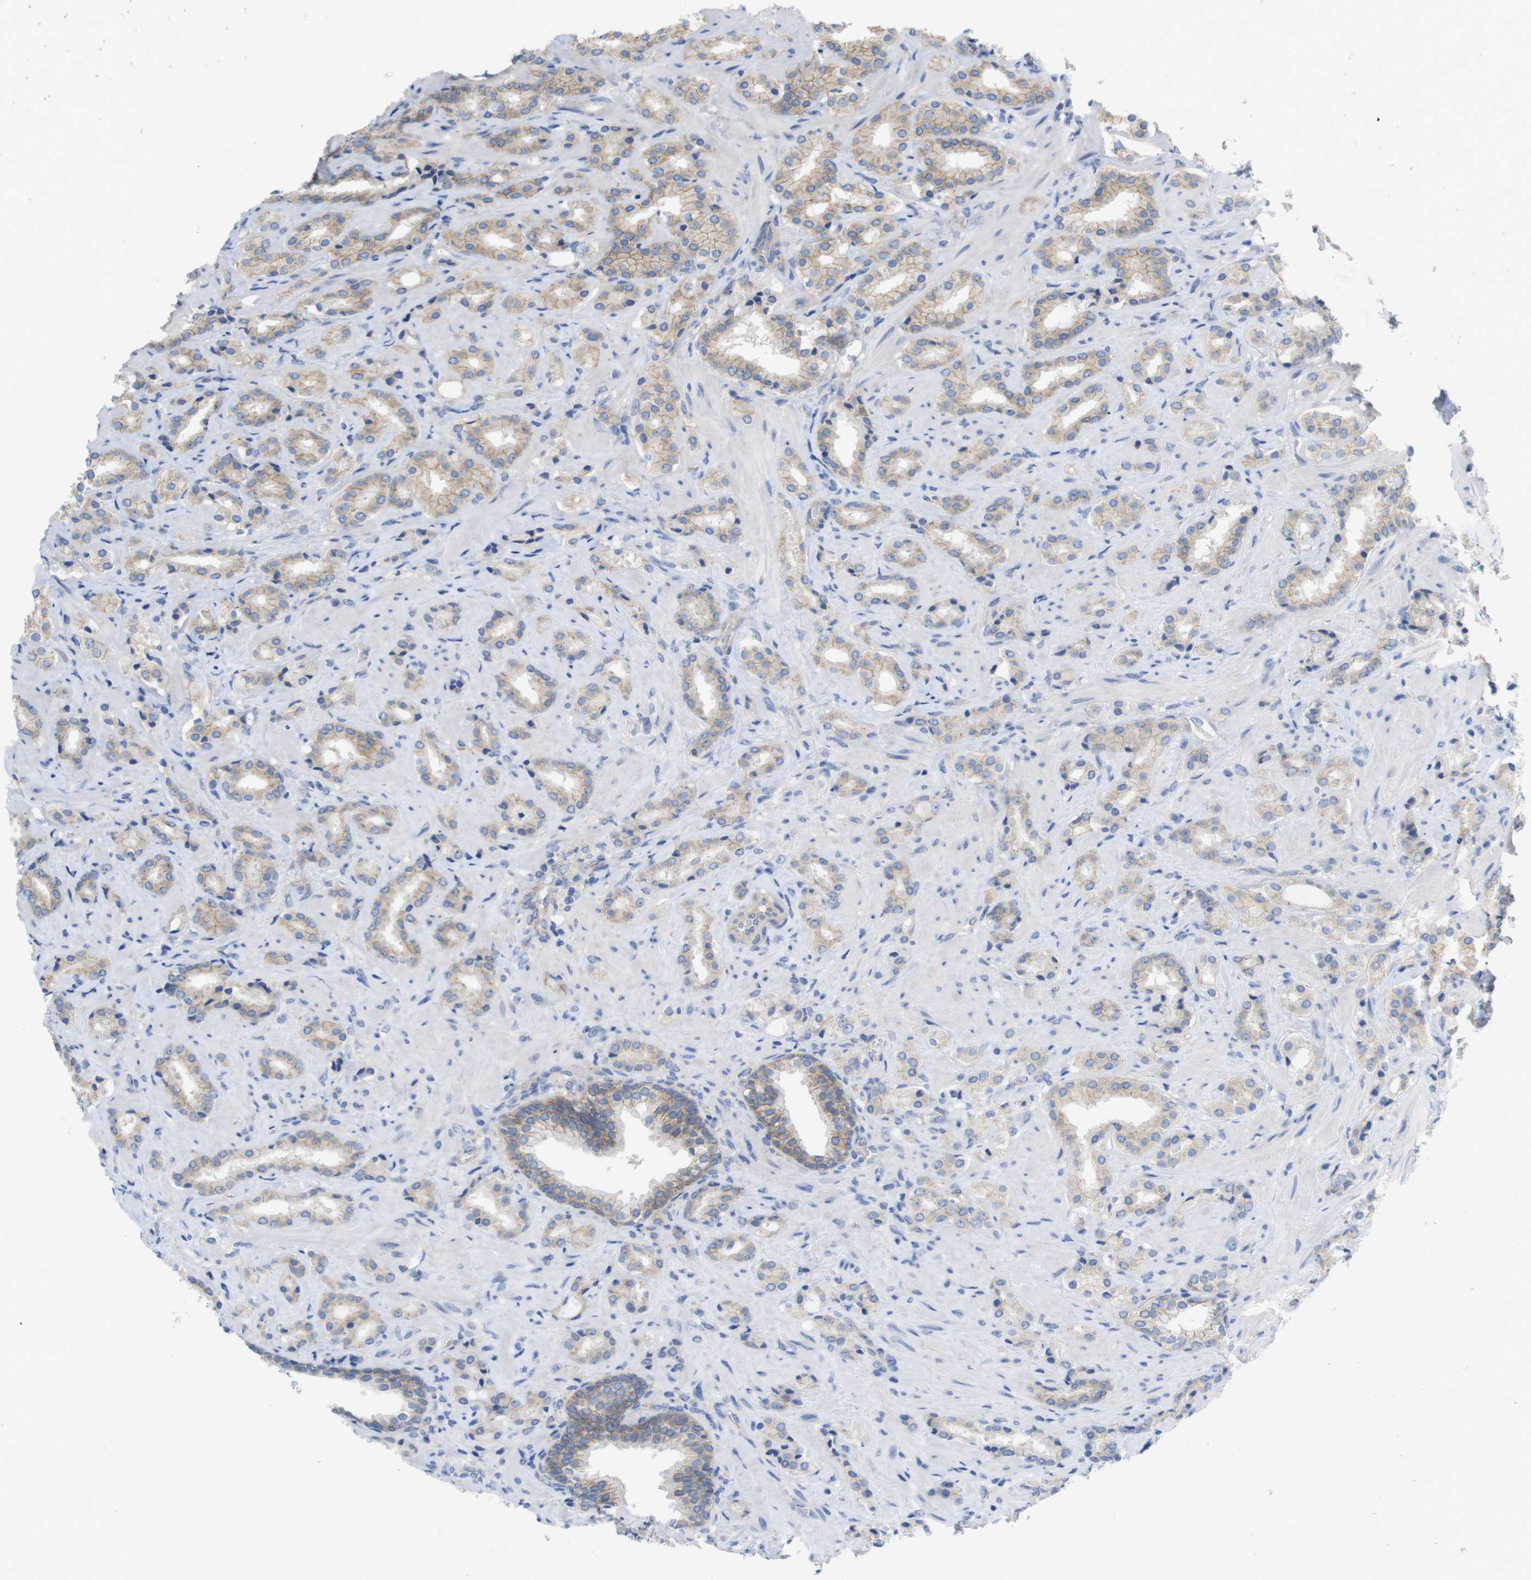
{"staining": {"intensity": "weak", "quantity": "25%-75%", "location": "cytoplasmic/membranous"}, "tissue": "prostate cancer", "cell_type": "Tumor cells", "image_type": "cancer", "snomed": [{"axis": "morphology", "description": "Adenocarcinoma, High grade"}, {"axis": "topography", "description": "Prostate"}], "caption": "A micrograph showing weak cytoplasmic/membranous expression in about 25%-75% of tumor cells in high-grade adenocarcinoma (prostate), as visualized by brown immunohistochemical staining.", "gene": "KIDINS220", "patient": {"sex": "male", "age": 64}}